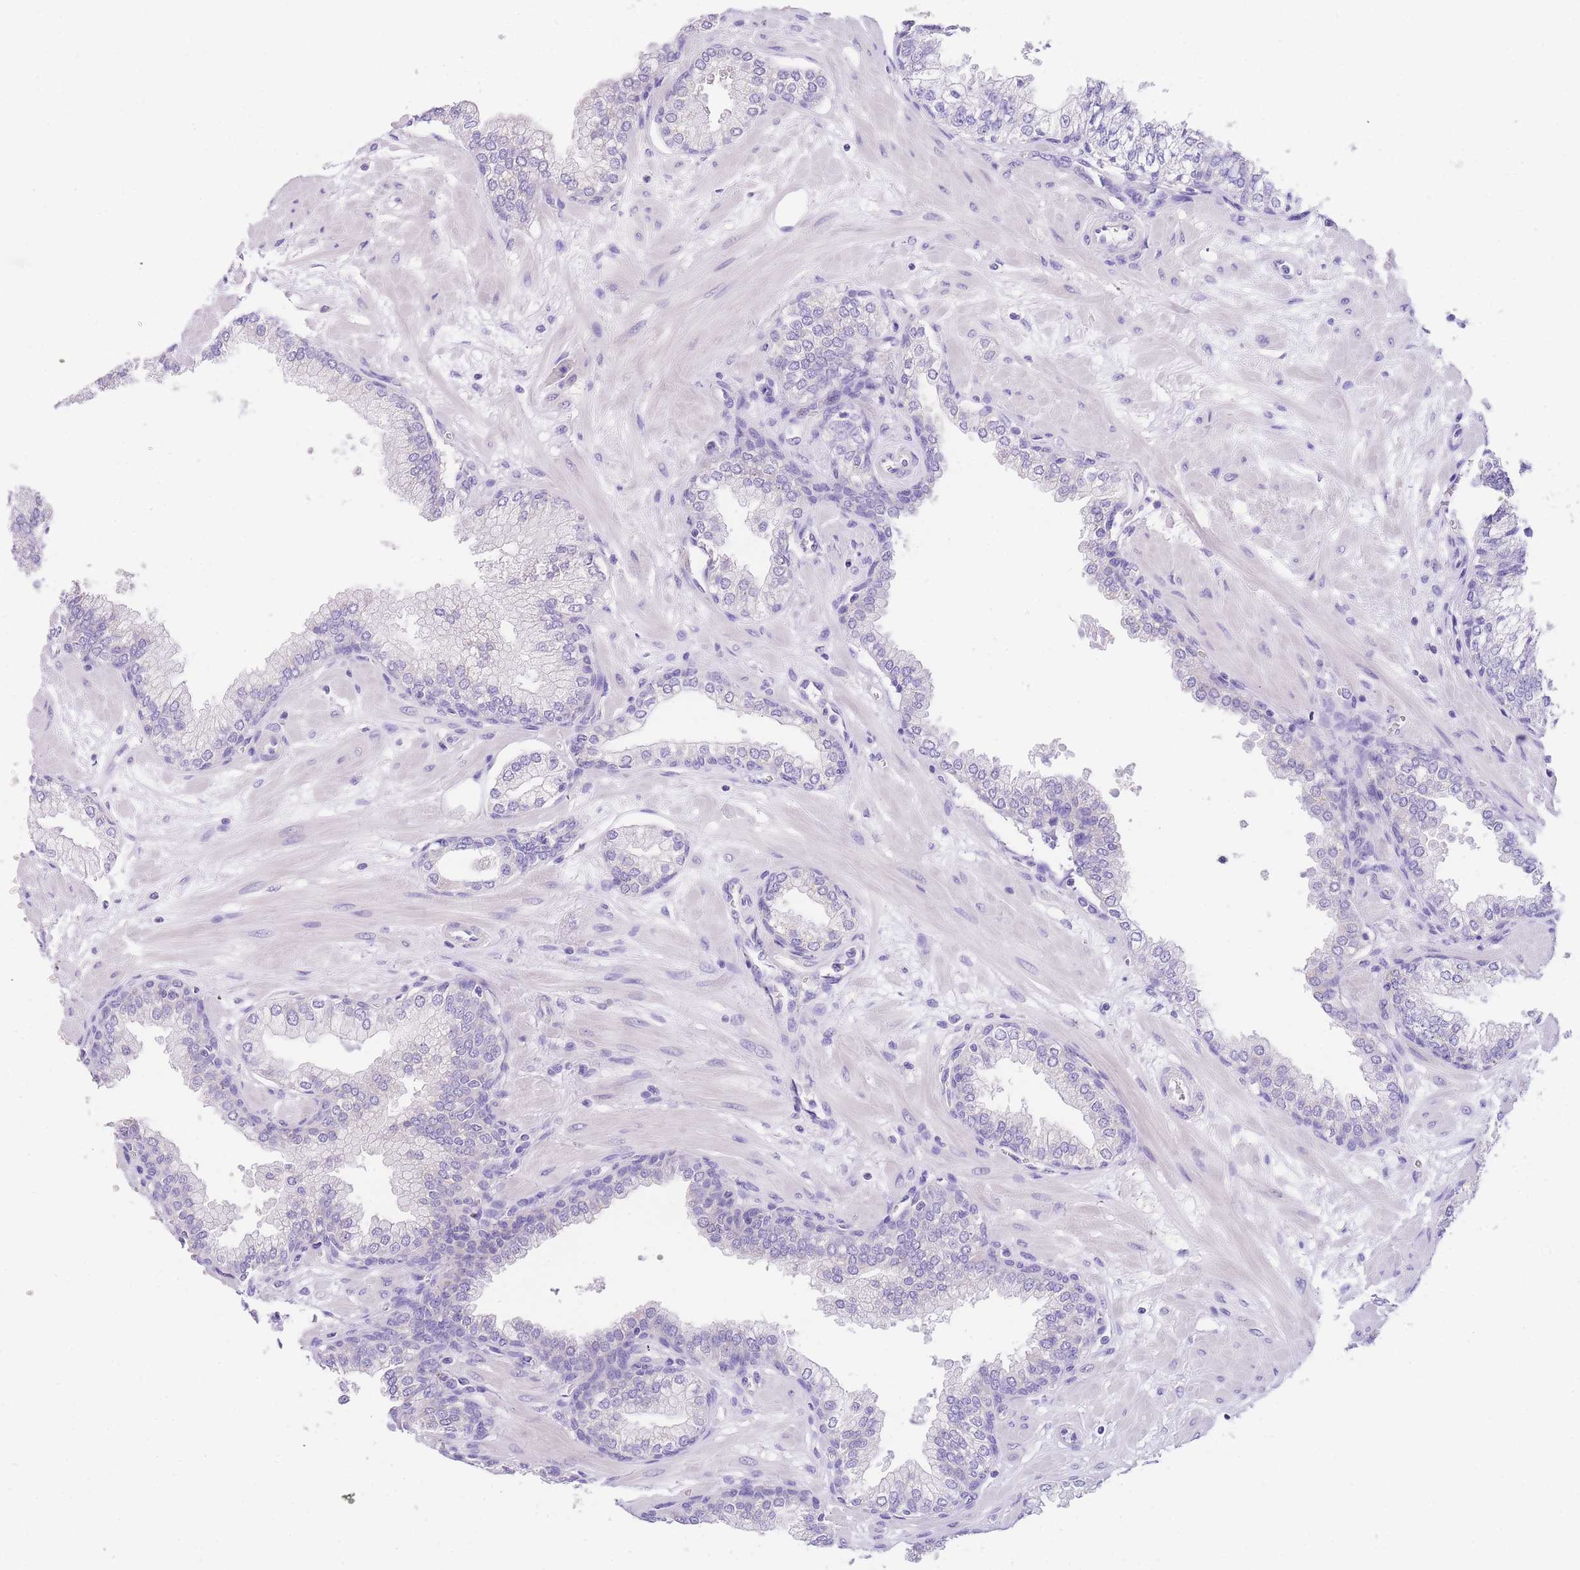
{"staining": {"intensity": "negative", "quantity": "none", "location": "none"}, "tissue": "prostate", "cell_type": "Glandular cells", "image_type": "normal", "snomed": [{"axis": "morphology", "description": "Normal tissue, NOS"}, {"axis": "morphology", "description": "Urothelial carcinoma, Low grade"}, {"axis": "topography", "description": "Urinary bladder"}, {"axis": "topography", "description": "Prostate"}], "caption": "Immunohistochemical staining of unremarkable prostate shows no significant positivity in glandular cells.", "gene": "EPN2", "patient": {"sex": "male", "age": 60}}